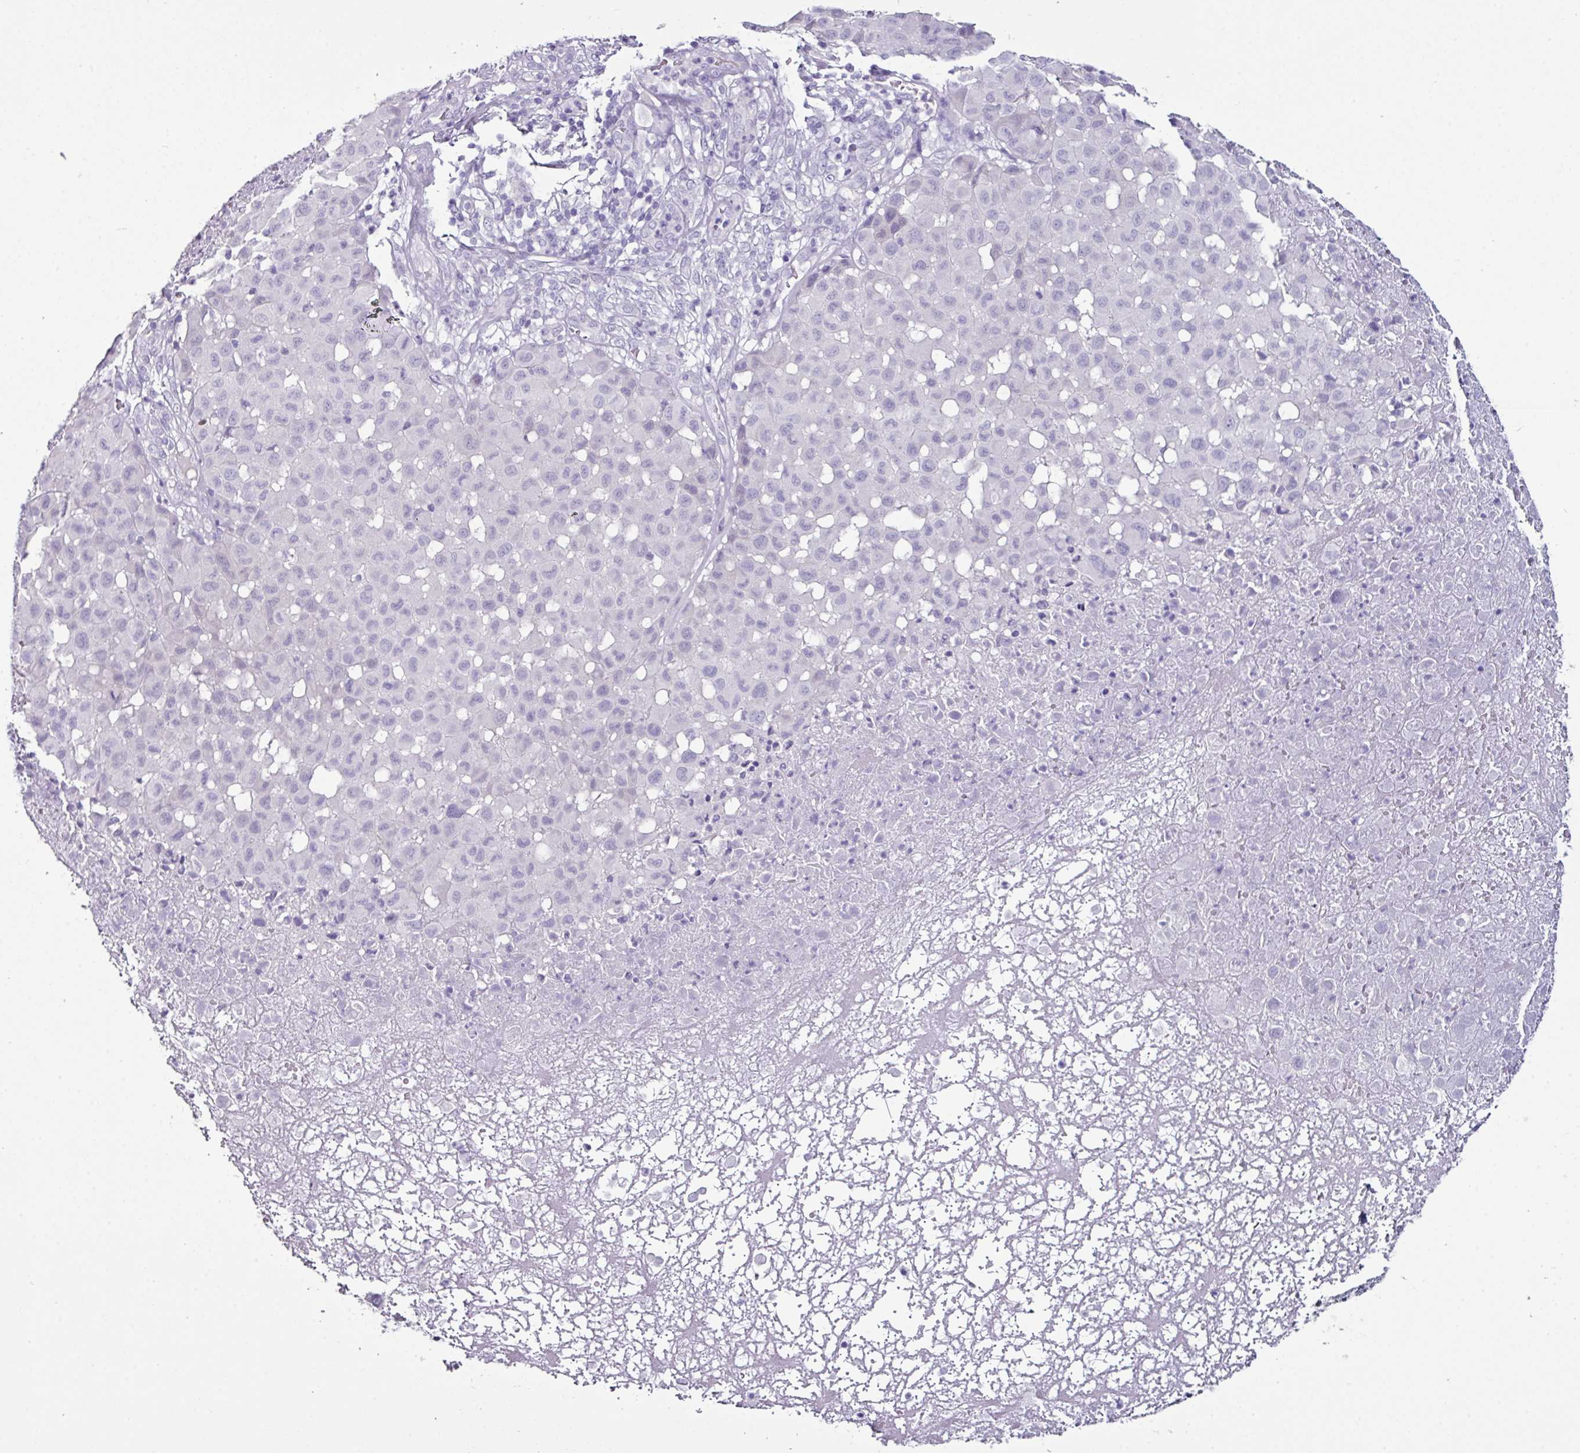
{"staining": {"intensity": "negative", "quantity": "none", "location": "none"}, "tissue": "melanoma", "cell_type": "Tumor cells", "image_type": "cancer", "snomed": [{"axis": "morphology", "description": "Malignant melanoma, NOS"}, {"axis": "topography", "description": "Skin"}], "caption": "Tumor cells show no significant protein staining in malignant melanoma. (DAB (3,3'-diaminobenzidine) immunohistochemistry (IHC), high magnification).", "gene": "GLP2R", "patient": {"sex": "male", "age": 73}}